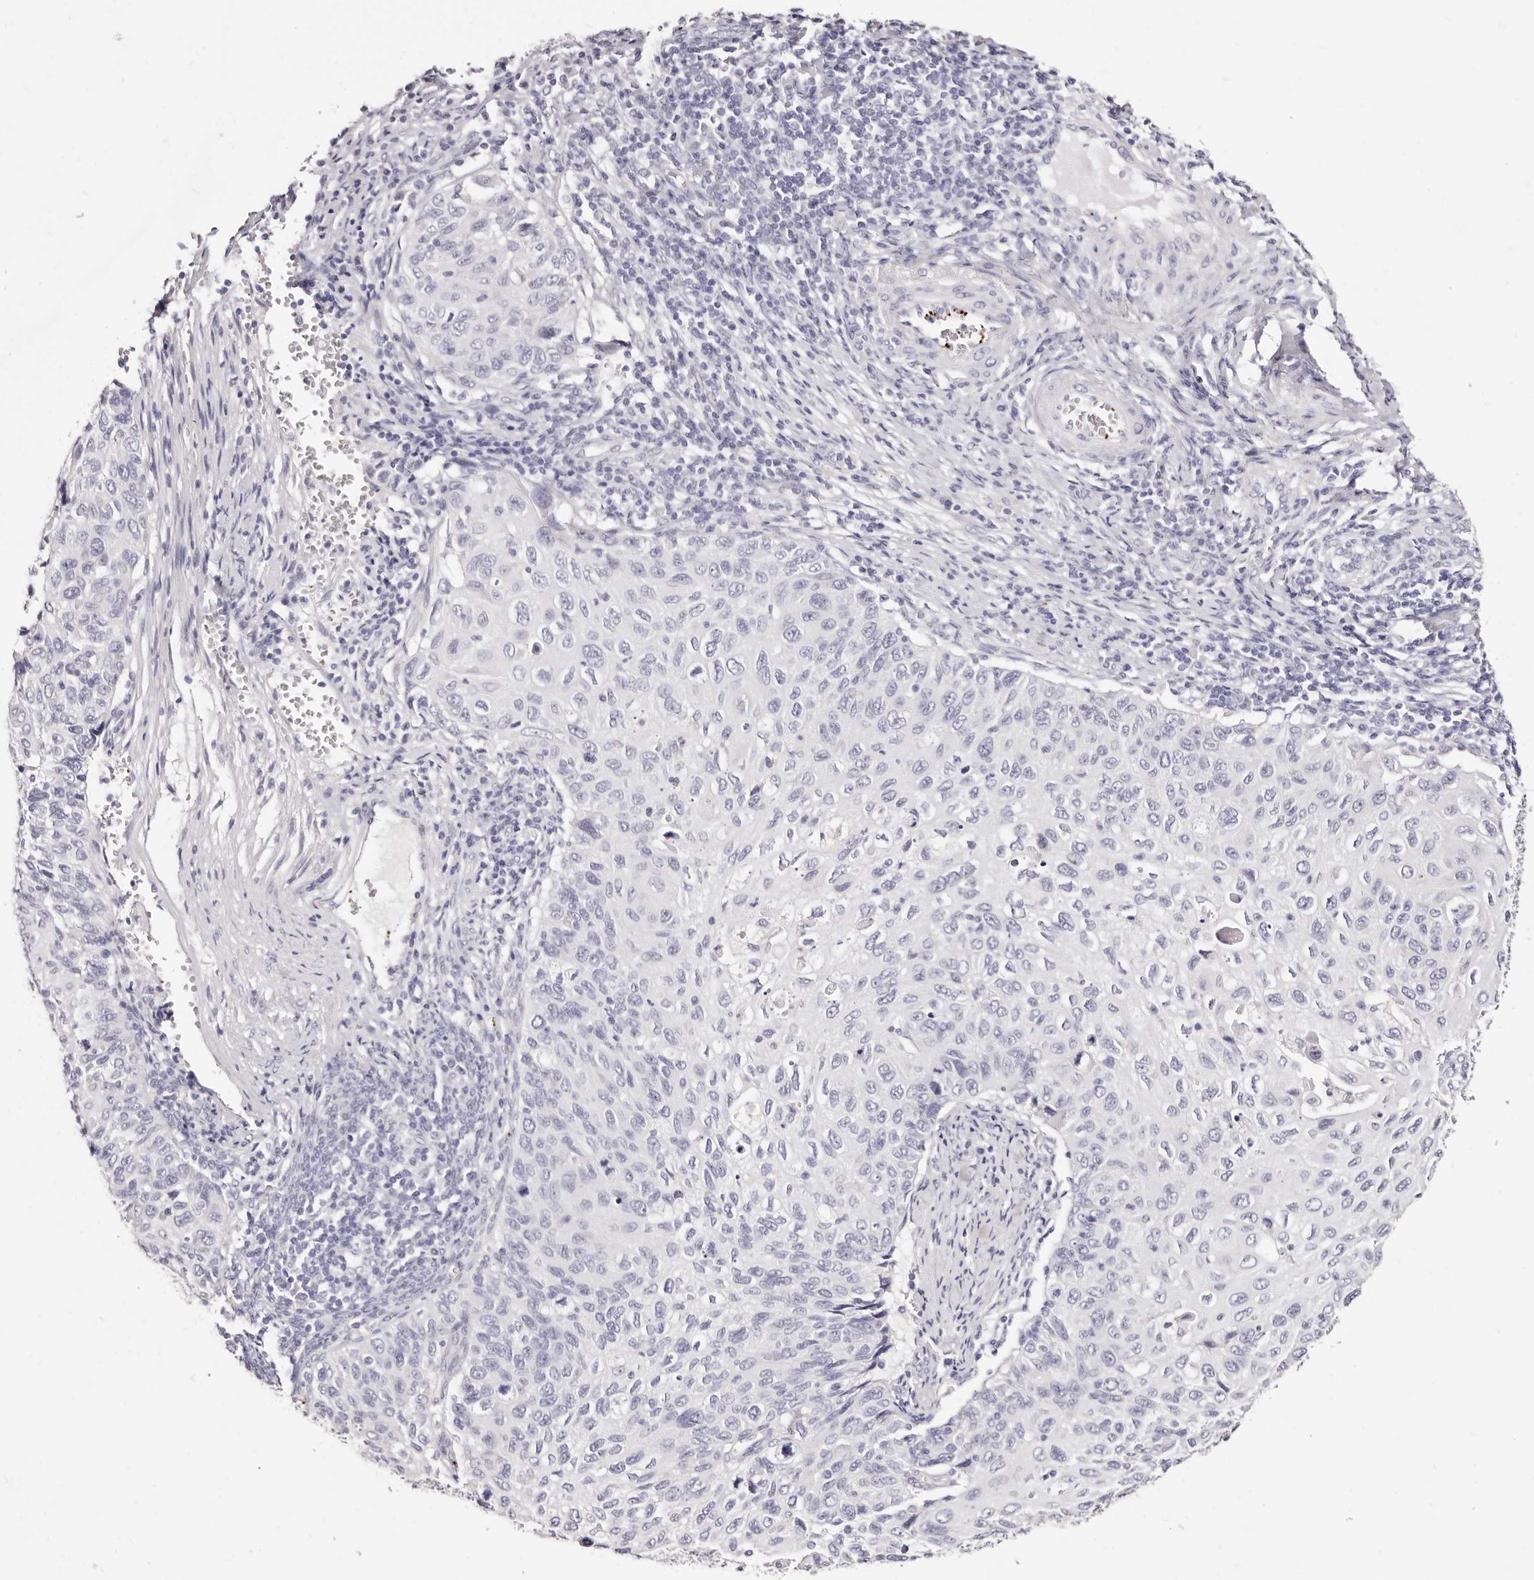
{"staining": {"intensity": "negative", "quantity": "none", "location": "none"}, "tissue": "cervical cancer", "cell_type": "Tumor cells", "image_type": "cancer", "snomed": [{"axis": "morphology", "description": "Squamous cell carcinoma, NOS"}, {"axis": "topography", "description": "Cervix"}], "caption": "Human cervical squamous cell carcinoma stained for a protein using immunohistochemistry shows no positivity in tumor cells.", "gene": "PF4", "patient": {"sex": "female", "age": 70}}